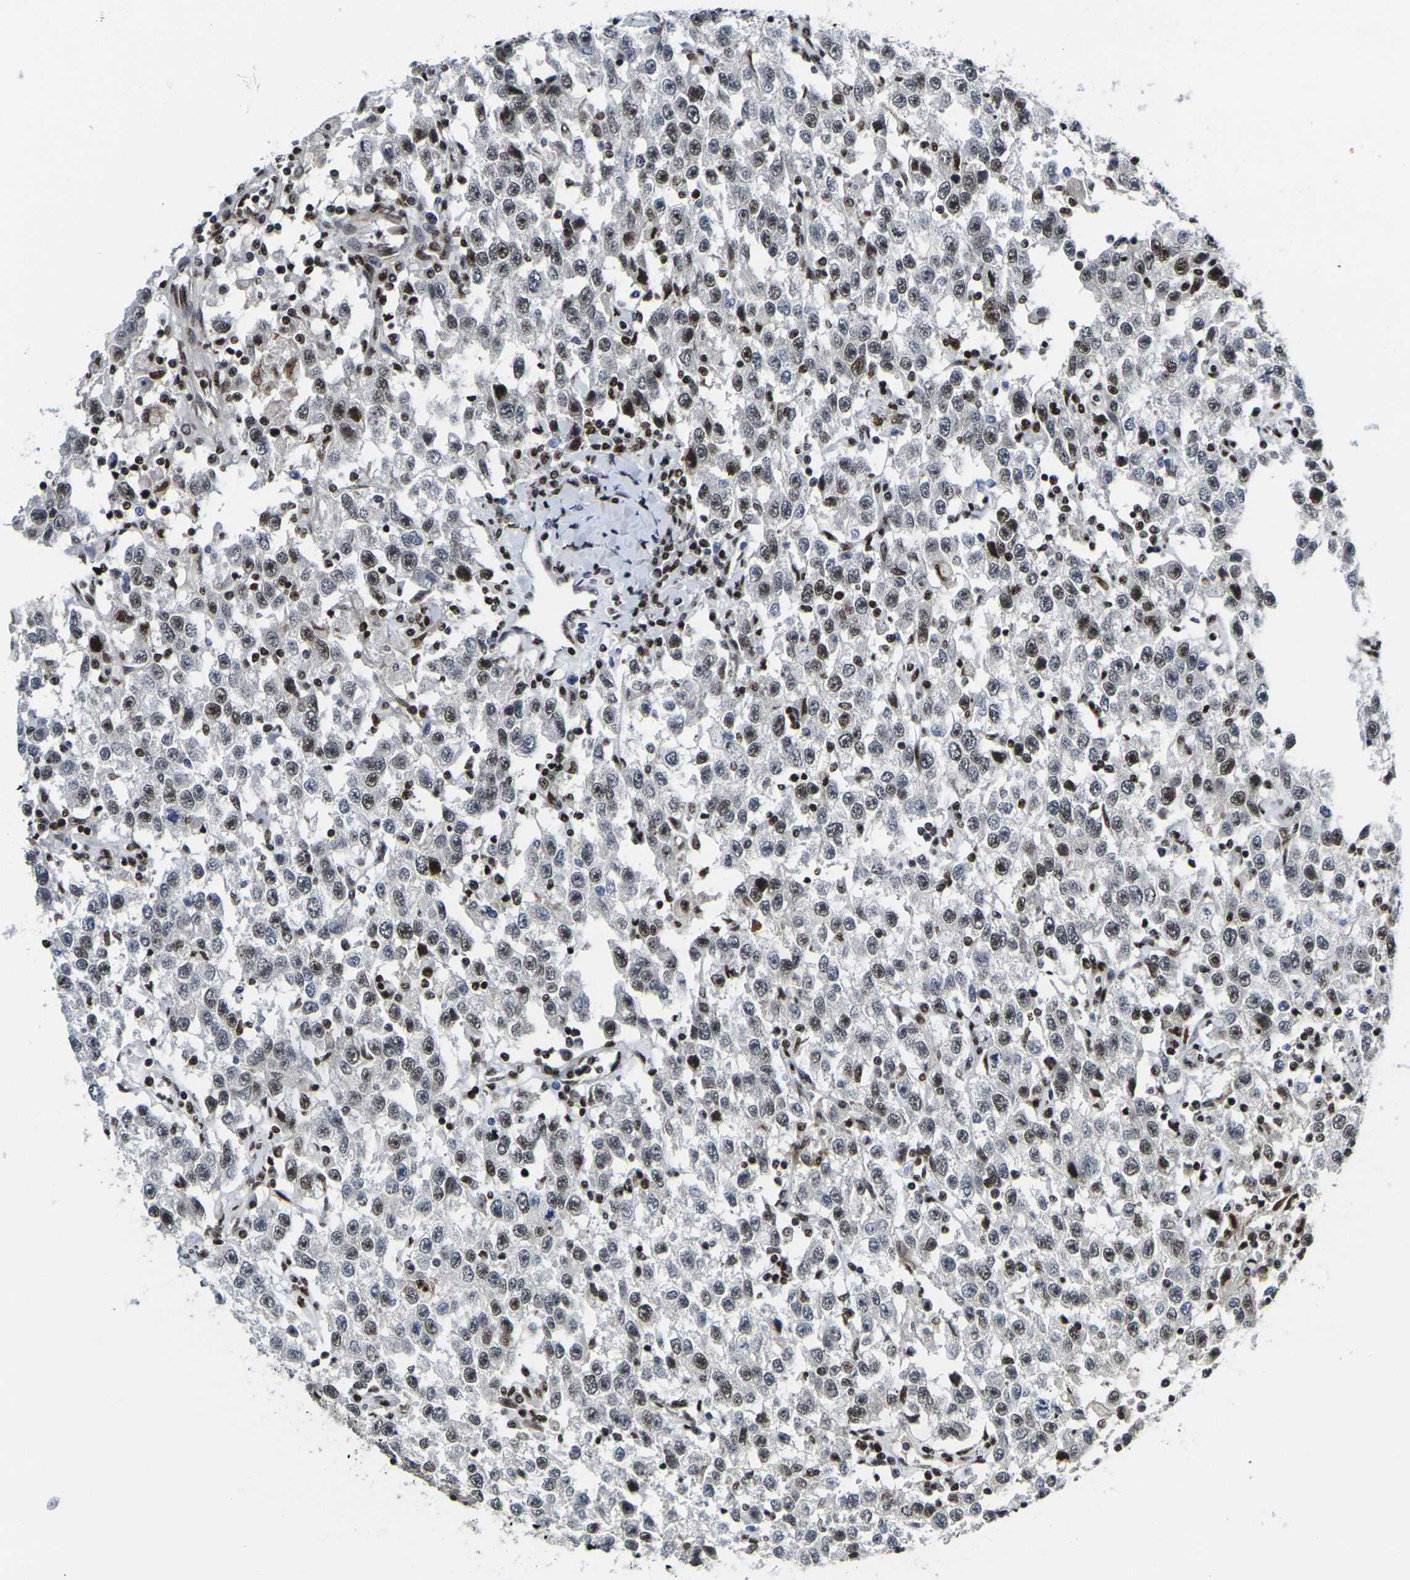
{"staining": {"intensity": "moderate", "quantity": ">75%", "location": "nuclear"}, "tissue": "testis cancer", "cell_type": "Tumor cells", "image_type": "cancer", "snomed": [{"axis": "morphology", "description": "Seminoma, NOS"}, {"axis": "topography", "description": "Testis"}], "caption": "An image of testis seminoma stained for a protein displays moderate nuclear brown staining in tumor cells.", "gene": "H1-10", "patient": {"sex": "male", "age": 41}}